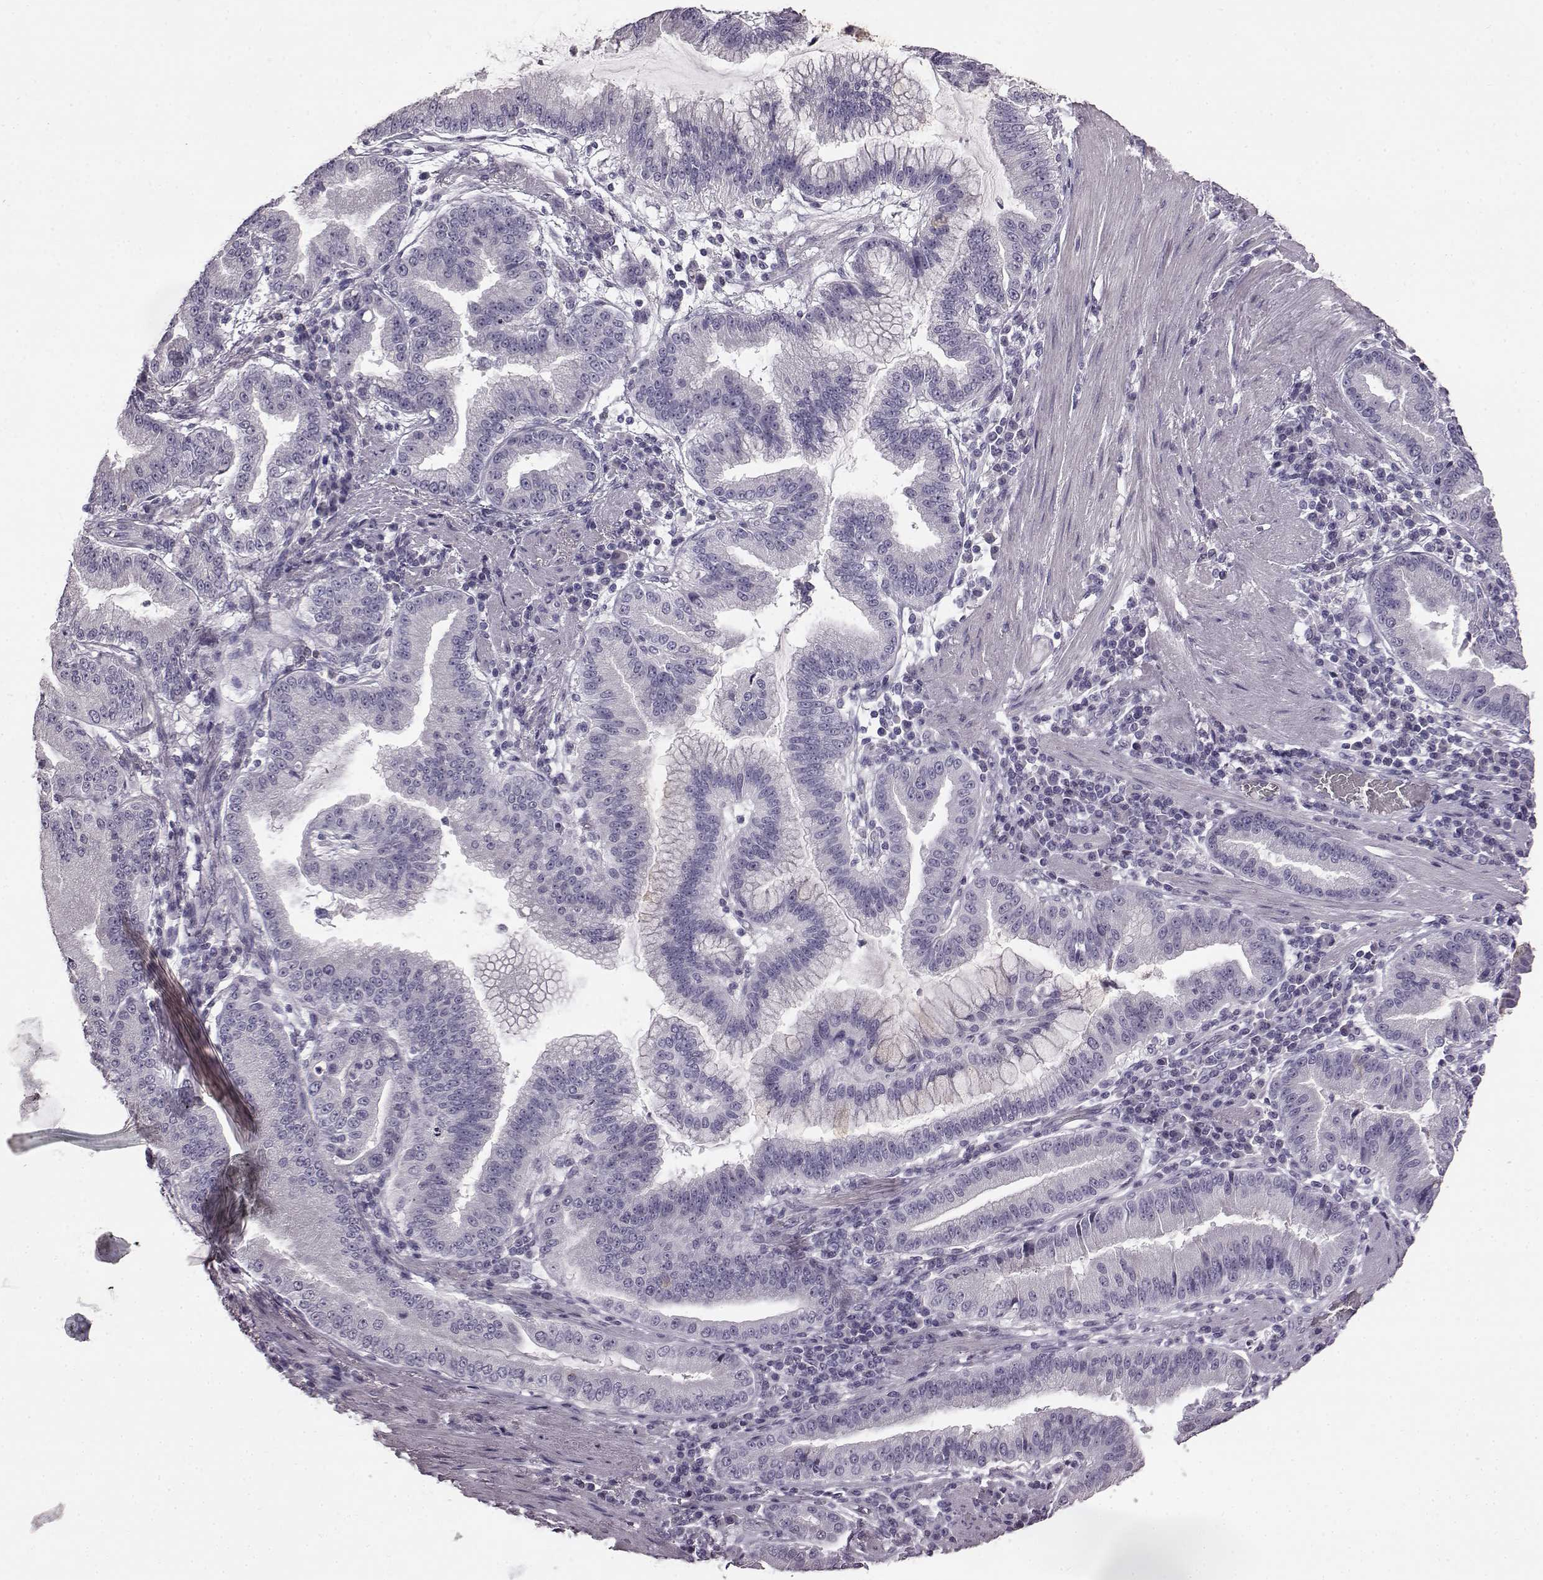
{"staining": {"intensity": "negative", "quantity": "none", "location": "none"}, "tissue": "stomach cancer", "cell_type": "Tumor cells", "image_type": "cancer", "snomed": [{"axis": "morphology", "description": "Adenocarcinoma, NOS"}, {"axis": "topography", "description": "Stomach"}], "caption": "Micrograph shows no significant protein positivity in tumor cells of adenocarcinoma (stomach). The staining was performed using DAB (3,3'-diaminobenzidine) to visualize the protein expression in brown, while the nuclei were stained in blue with hematoxylin (Magnification: 20x).", "gene": "ODAD4", "patient": {"sex": "male", "age": 83}}